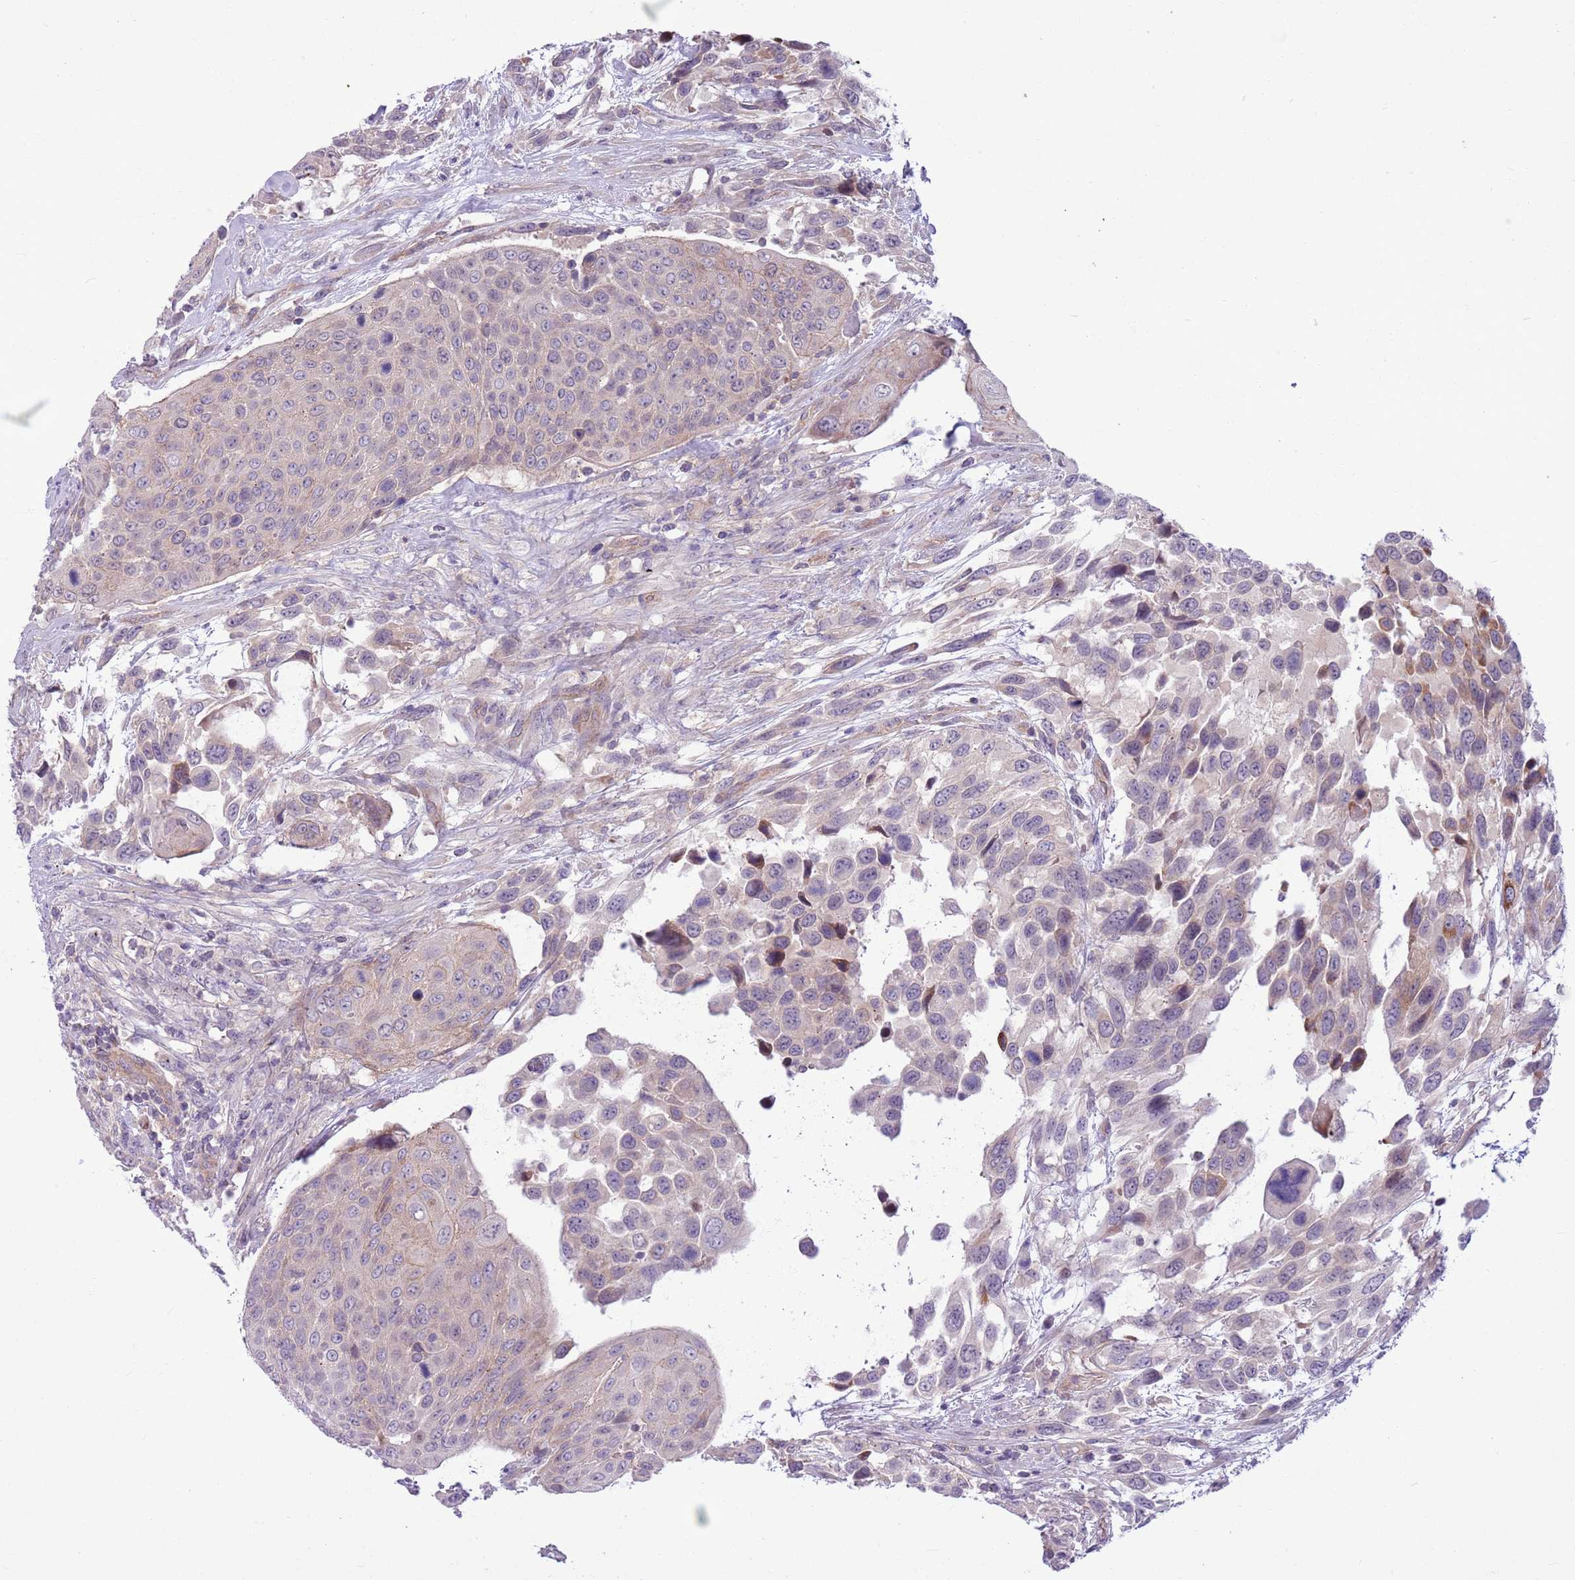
{"staining": {"intensity": "weak", "quantity": "<25%", "location": "cytoplasmic/membranous"}, "tissue": "urothelial cancer", "cell_type": "Tumor cells", "image_type": "cancer", "snomed": [{"axis": "morphology", "description": "Urothelial carcinoma, High grade"}, {"axis": "topography", "description": "Urinary bladder"}], "caption": "Immunohistochemistry of high-grade urothelial carcinoma displays no staining in tumor cells.", "gene": "PARP8", "patient": {"sex": "female", "age": 70}}